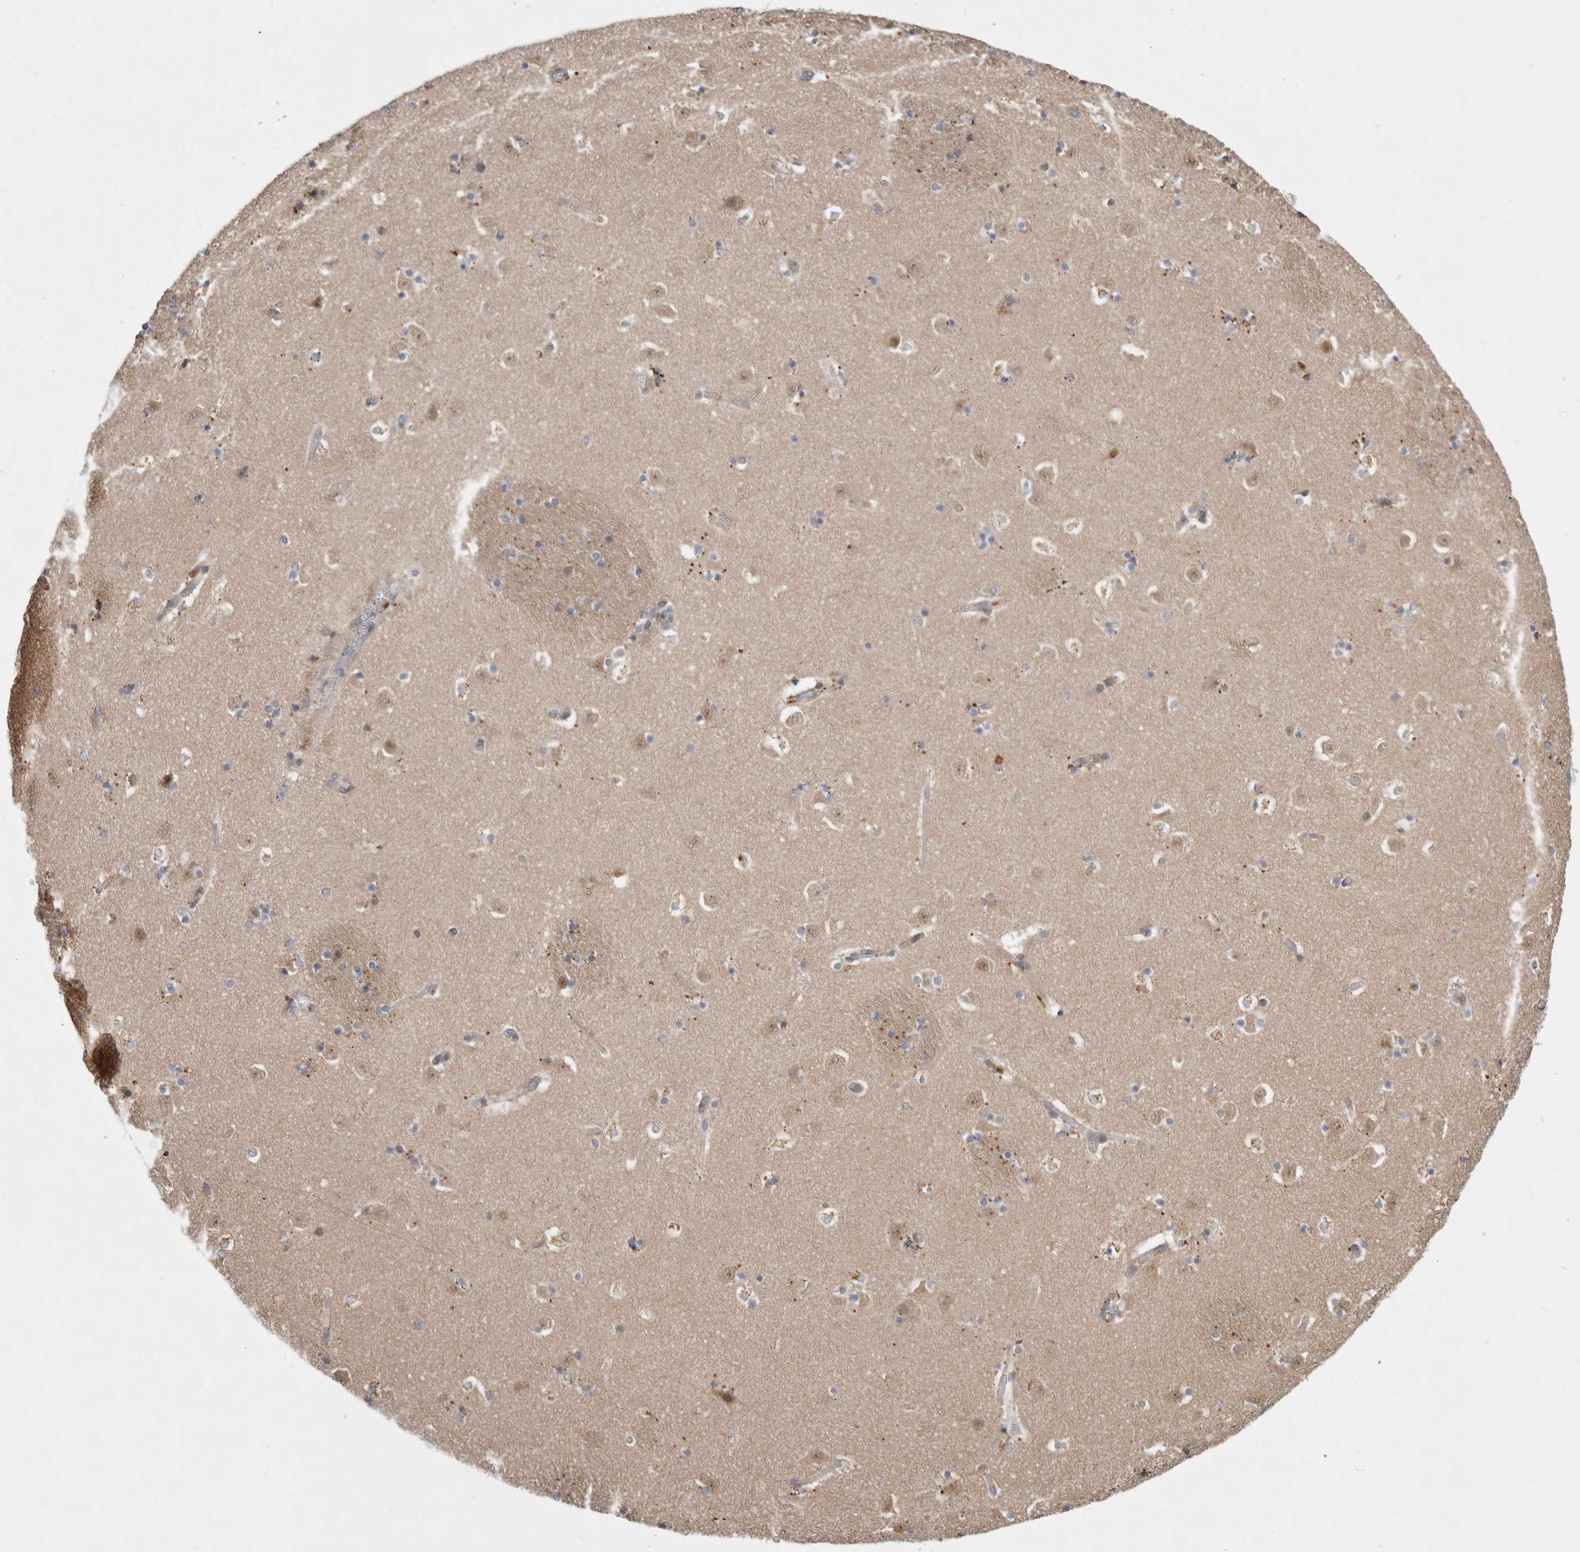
{"staining": {"intensity": "strong", "quantity": "<25%", "location": "nuclear"}, "tissue": "caudate", "cell_type": "Glial cells", "image_type": "normal", "snomed": [{"axis": "morphology", "description": "Normal tissue, NOS"}, {"axis": "topography", "description": "Lateral ventricle wall"}], "caption": "DAB (3,3'-diaminobenzidine) immunohistochemical staining of normal human caudate displays strong nuclear protein expression in approximately <25% of glial cells.", "gene": "NAB2", "patient": {"sex": "male", "age": 45}}